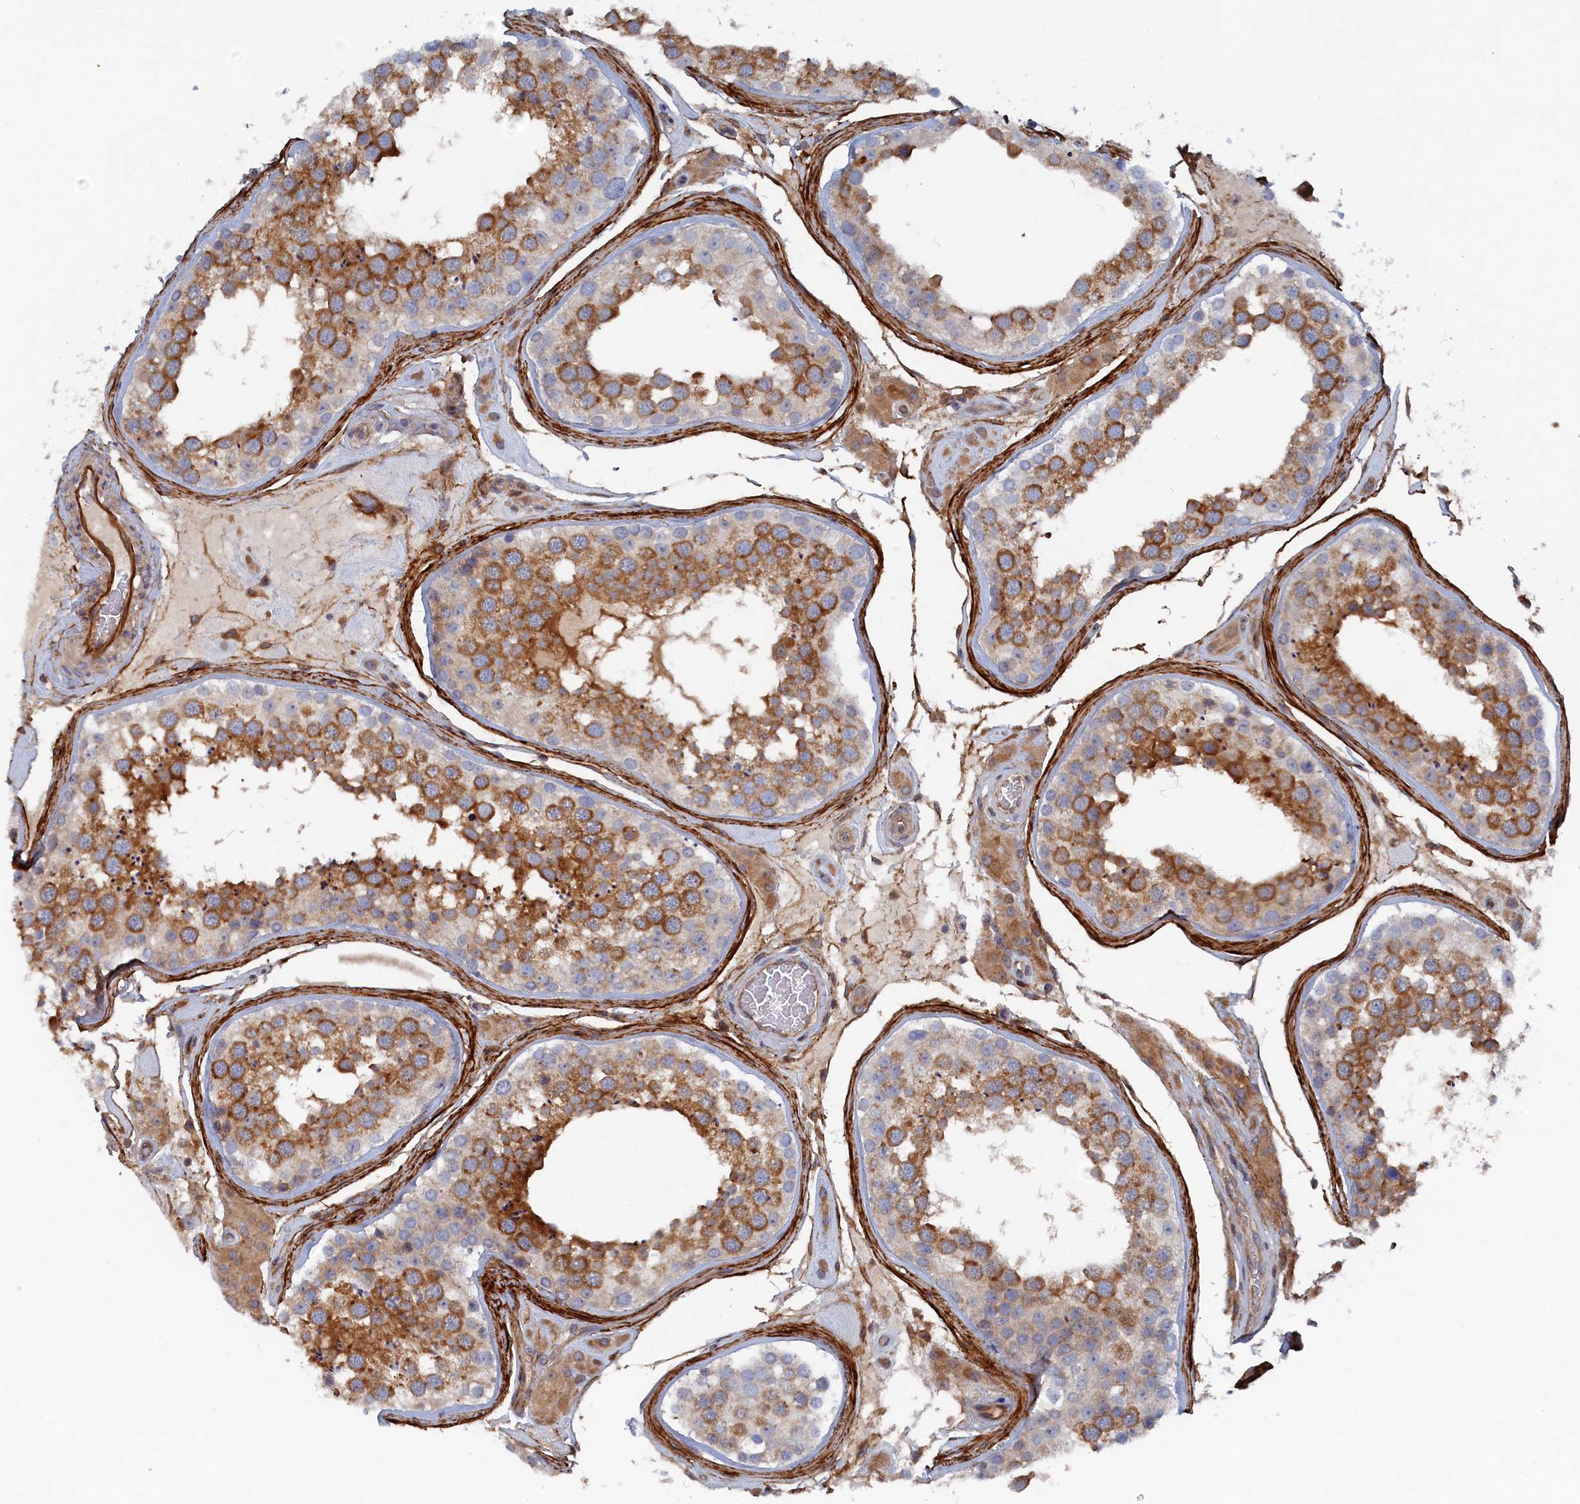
{"staining": {"intensity": "moderate", "quantity": "25%-75%", "location": "cytoplasmic/membranous"}, "tissue": "testis", "cell_type": "Cells in seminiferous ducts", "image_type": "normal", "snomed": [{"axis": "morphology", "description": "Normal tissue, NOS"}, {"axis": "topography", "description": "Testis"}], "caption": "A histopathology image of testis stained for a protein reveals moderate cytoplasmic/membranous brown staining in cells in seminiferous ducts.", "gene": "TMEM196", "patient": {"sex": "male", "age": 46}}